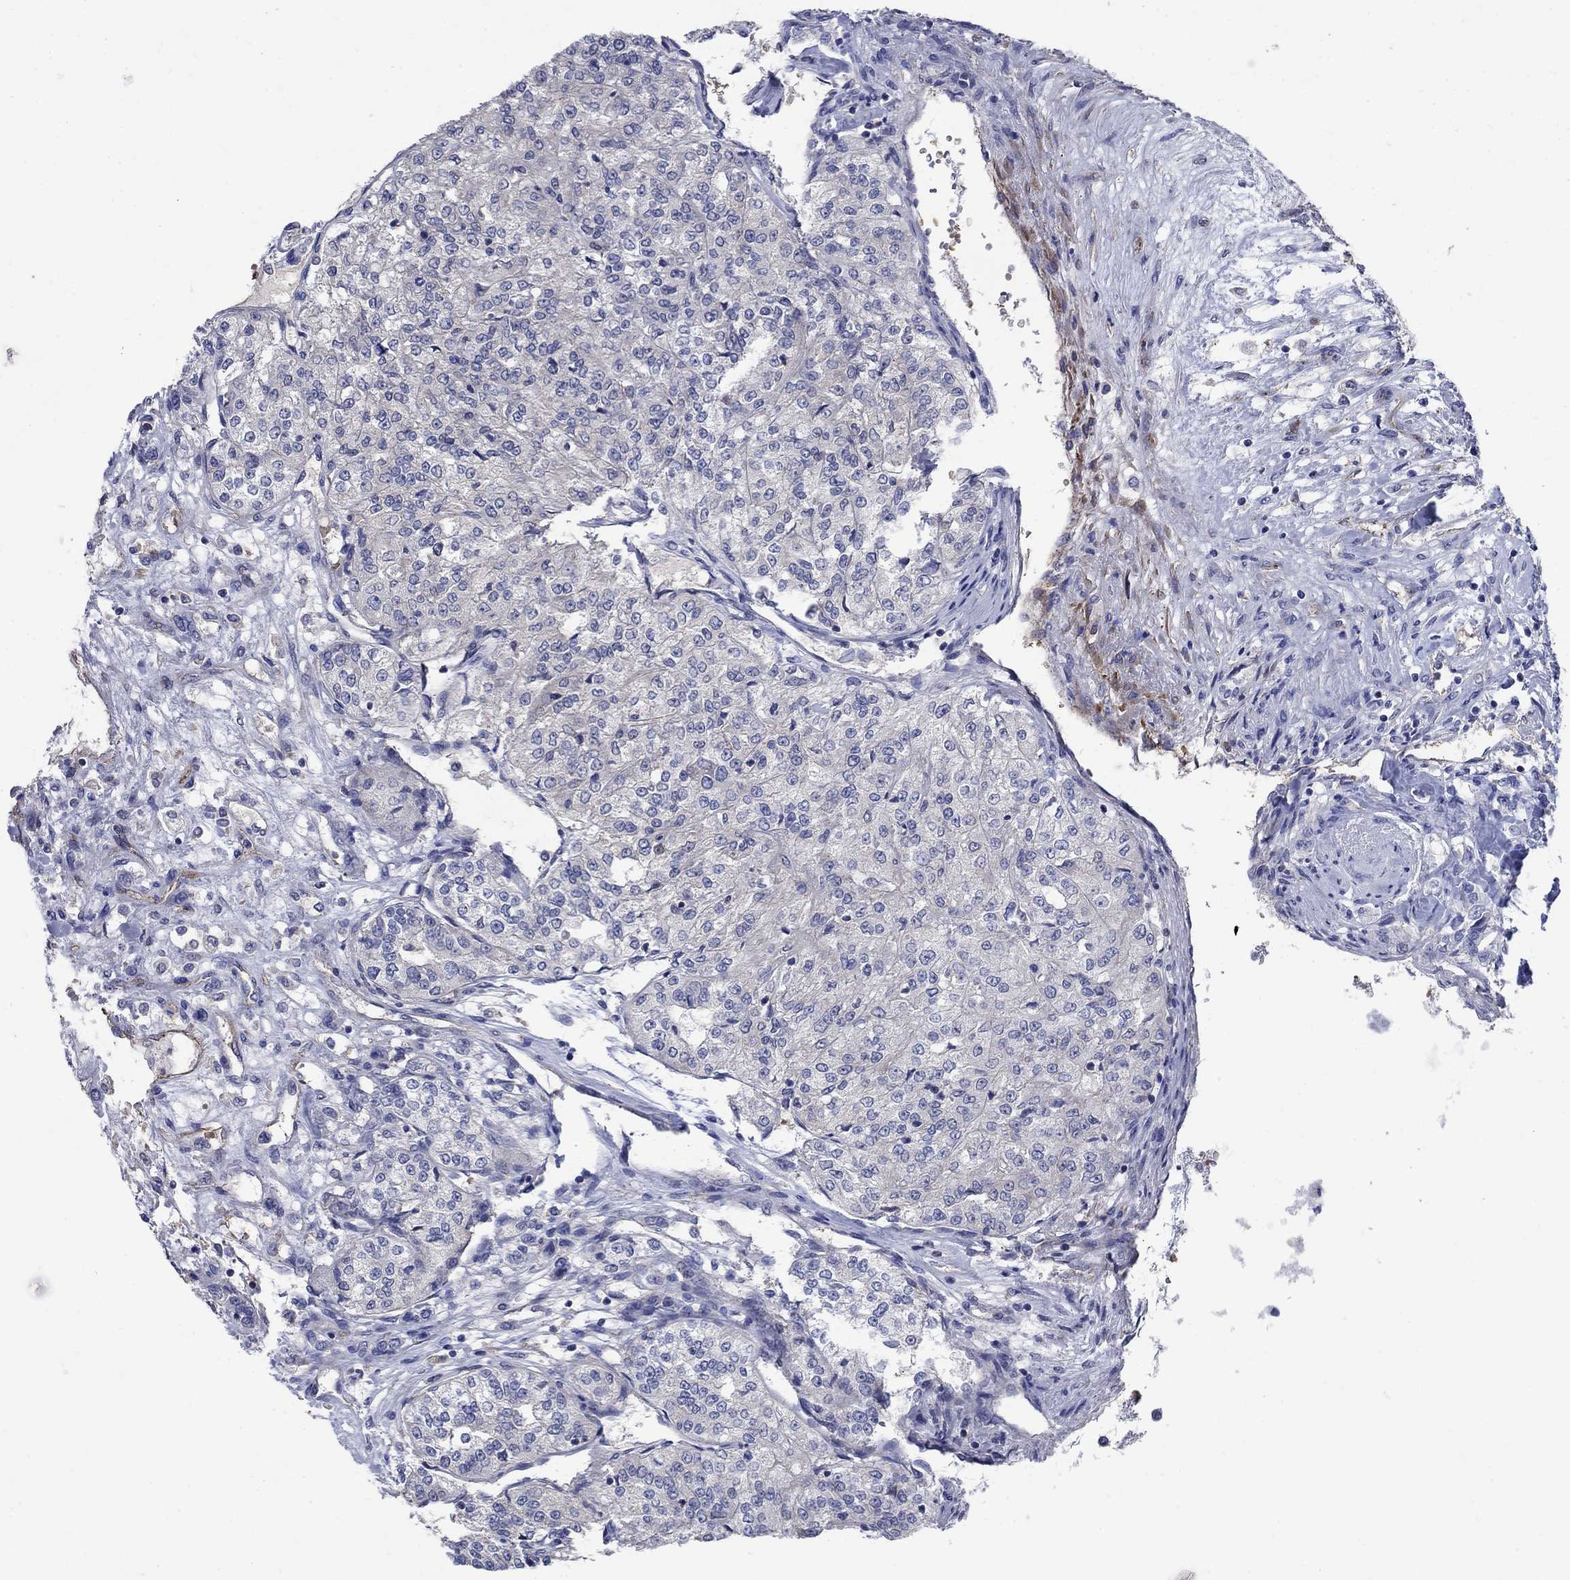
{"staining": {"intensity": "negative", "quantity": "none", "location": "none"}, "tissue": "renal cancer", "cell_type": "Tumor cells", "image_type": "cancer", "snomed": [{"axis": "morphology", "description": "Adenocarcinoma, NOS"}, {"axis": "topography", "description": "Kidney"}], "caption": "Protein analysis of renal cancer reveals no significant positivity in tumor cells. Brightfield microscopy of immunohistochemistry (IHC) stained with DAB (3,3'-diaminobenzidine) (brown) and hematoxylin (blue), captured at high magnification.", "gene": "FLNC", "patient": {"sex": "female", "age": 63}}